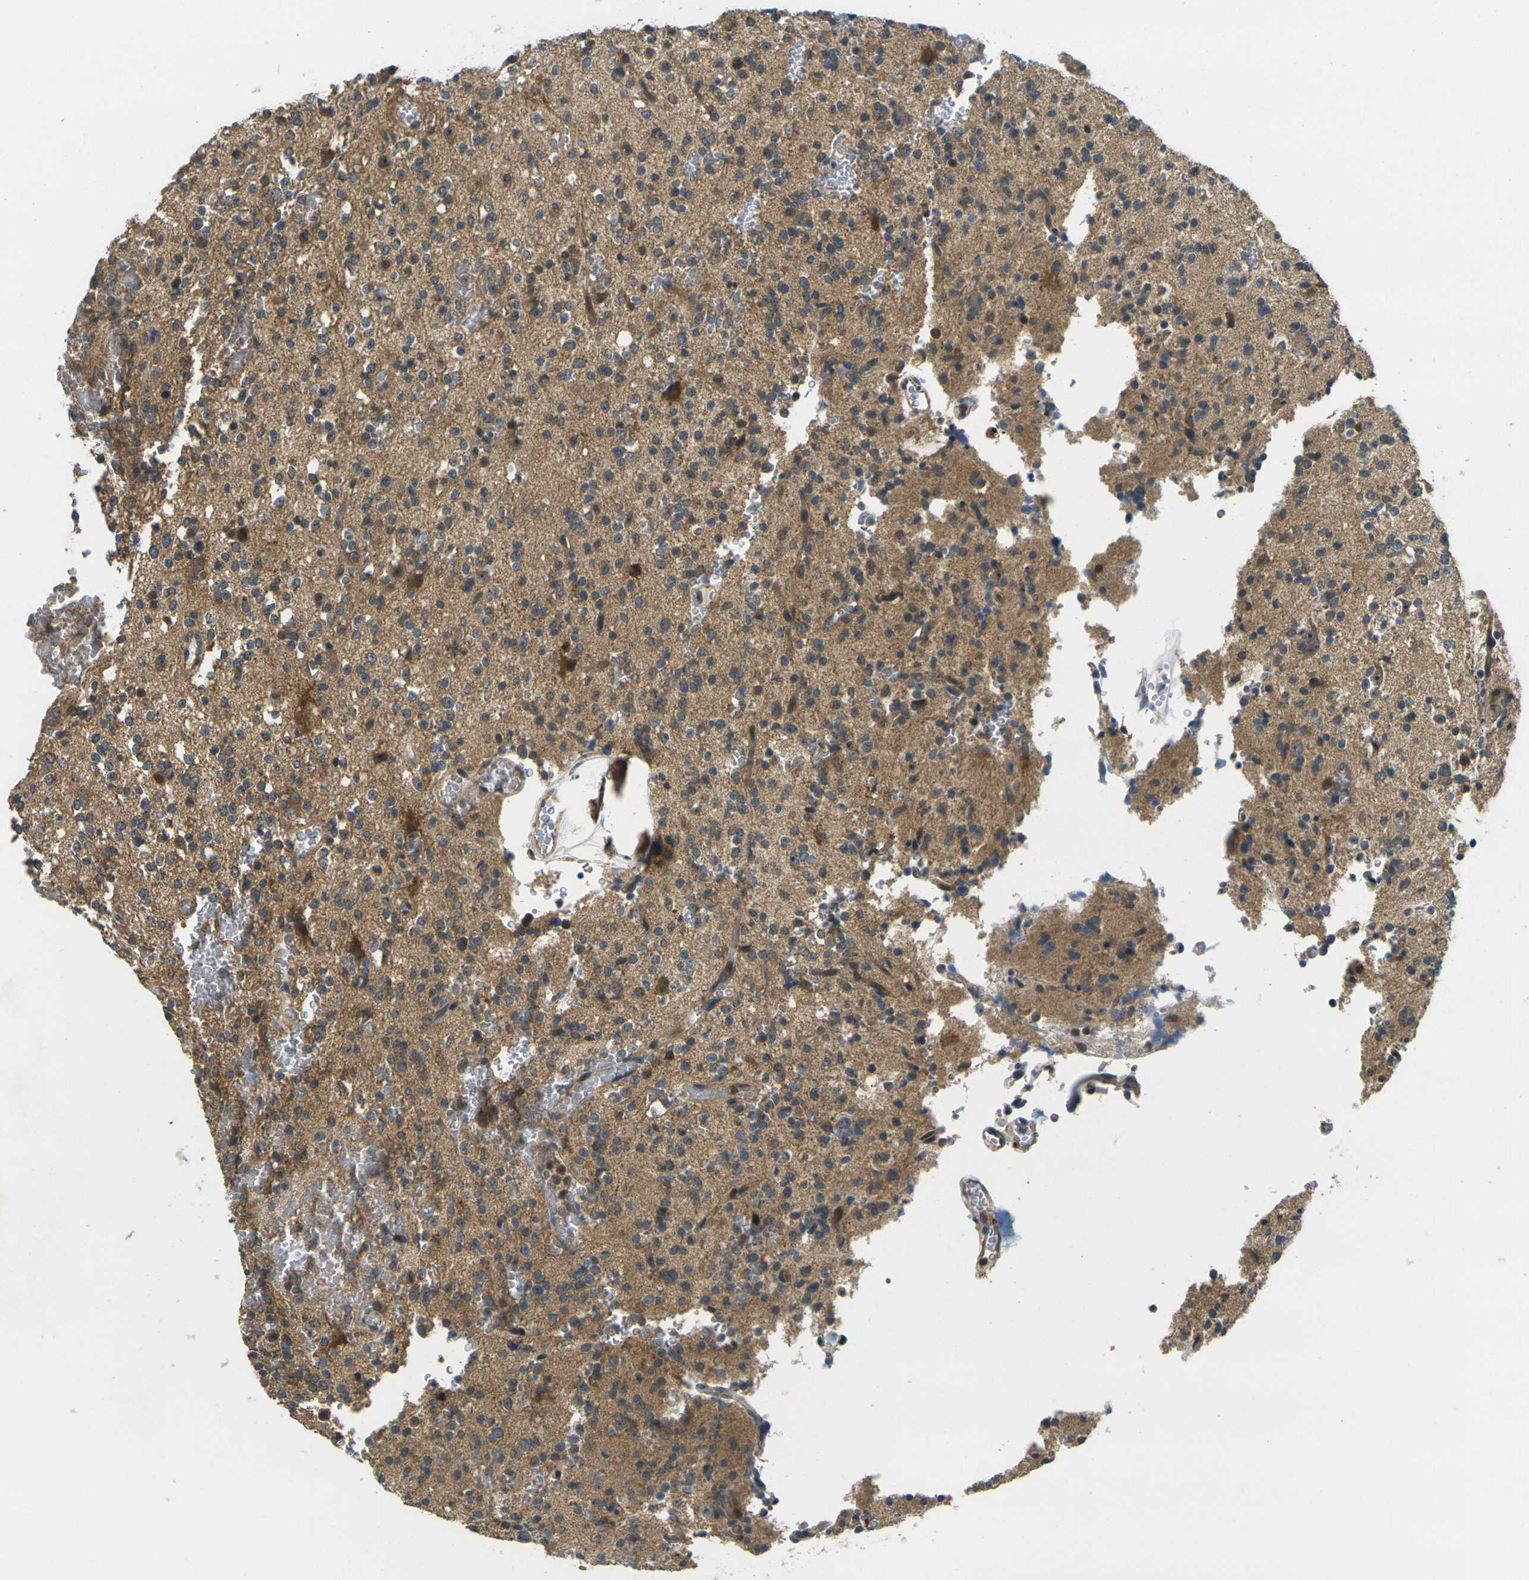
{"staining": {"intensity": "moderate", "quantity": "<25%", "location": "cytoplasmic/membranous"}, "tissue": "glioma", "cell_type": "Tumor cells", "image_type": "cancer", "snomed": [{"axis": "morphology", "description": "Glioma, malignant, High grade"}, {"axis": "topography", "description": "Brain"}], "caption": "Moderate cytoplasmic/membranous expression is appreciated in about <25% of tumor cells in malignant glioma (high-grade).", "gene": "MINAR2", "patient": {"sex": "male", "age": 47}}